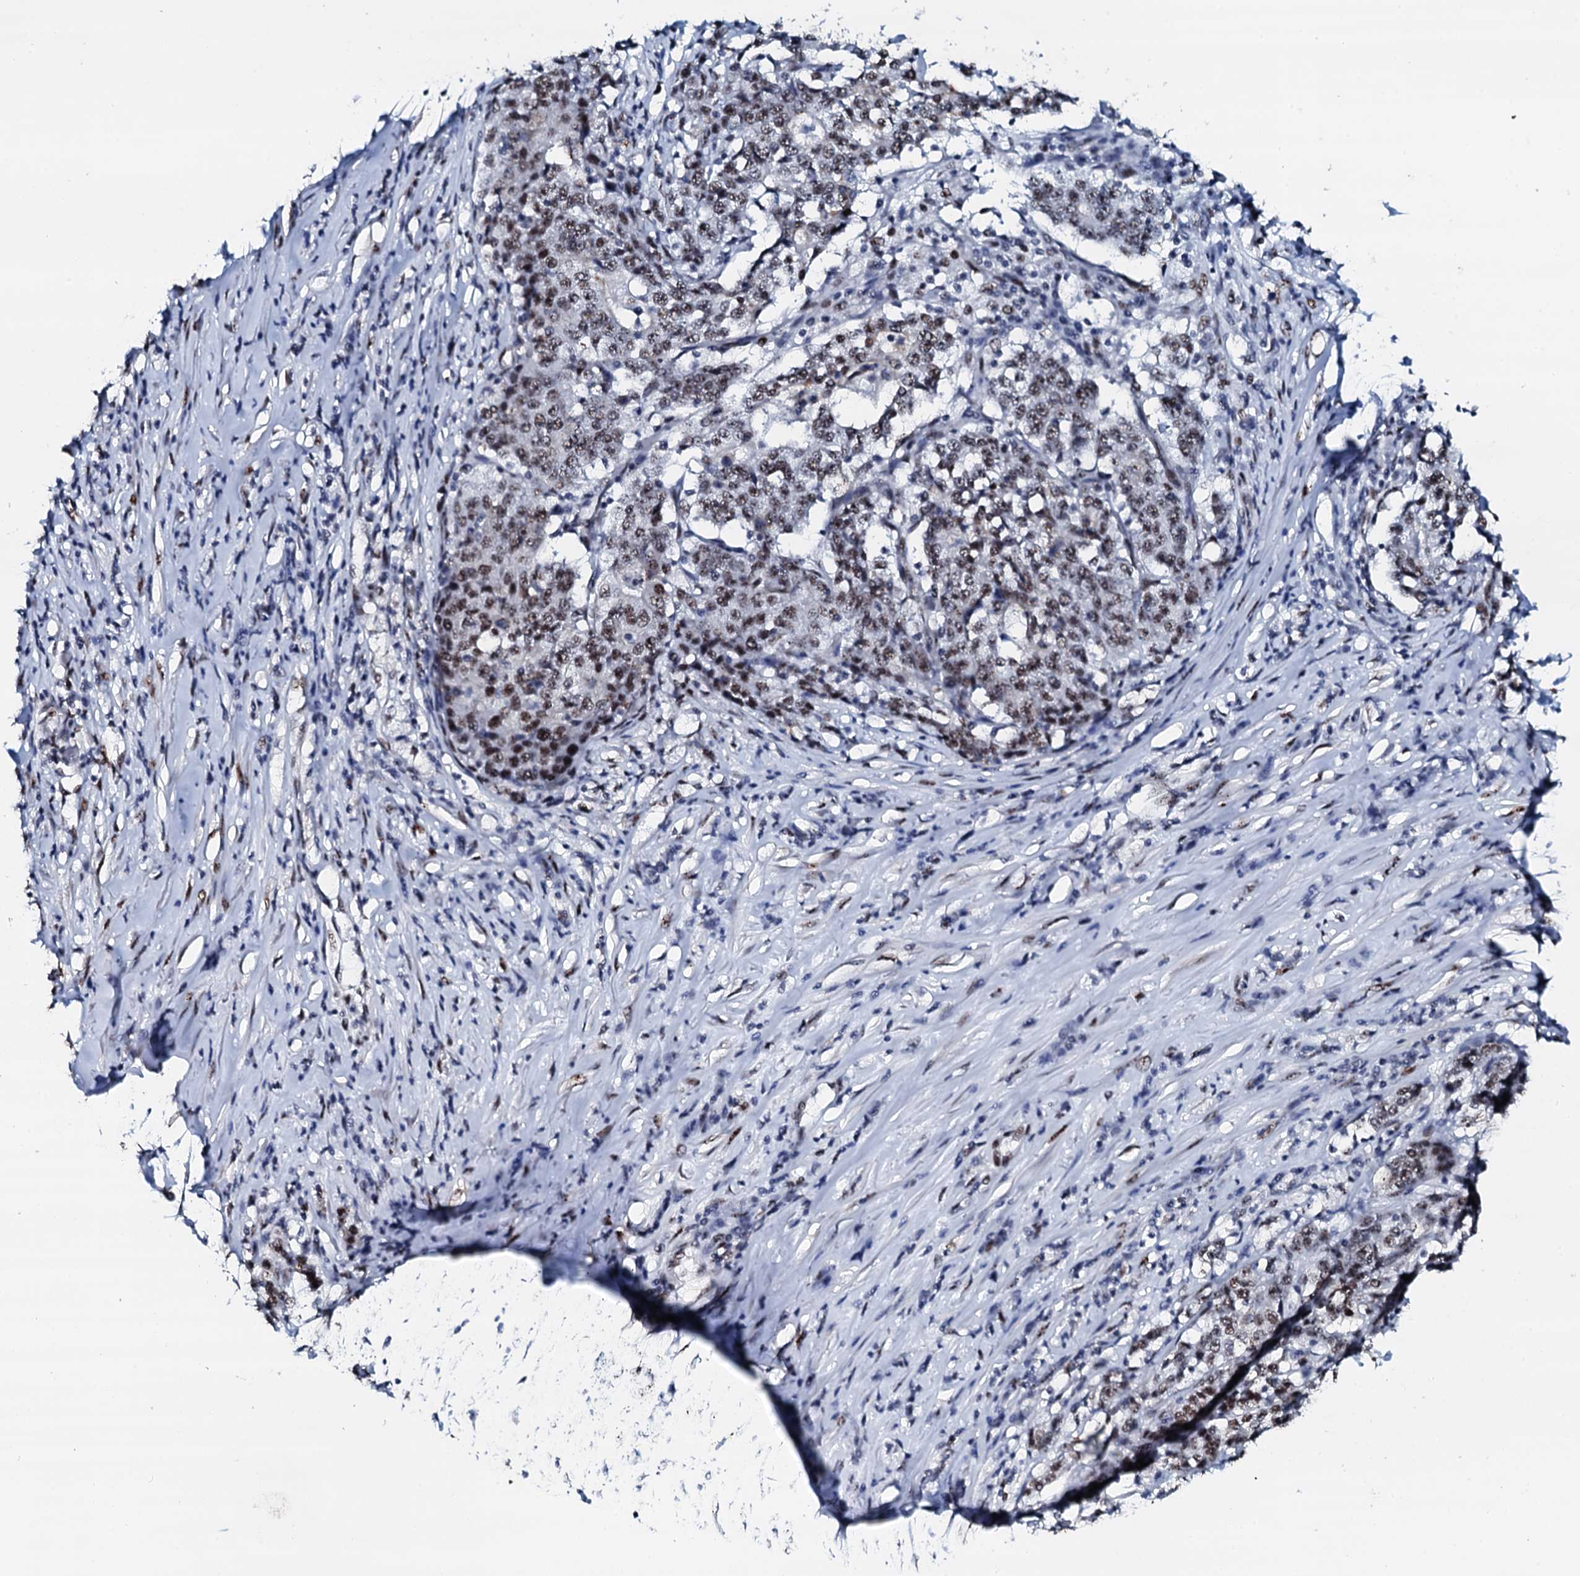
{"staining": {"intensity": "moderate", "quantity": ">75%", "location": "nuclear"}, "tissue": "stomach cancer", "cell_type": "Tumor cells", "image_type": "cancer", "snomed": [{"axis": "morphology", "description": "Adenocarcinoma, NOS"}, {"axis": "topography", "description": "Stomach"}], "caption": "About >75% of tumor cells in human stomach adenocarcinoma show moderate nuclear protein positivity as visualized by brown immunohistochemical staining.", "gene": "NKAPD1", "patient": {"sex": "male", "age": 59}}